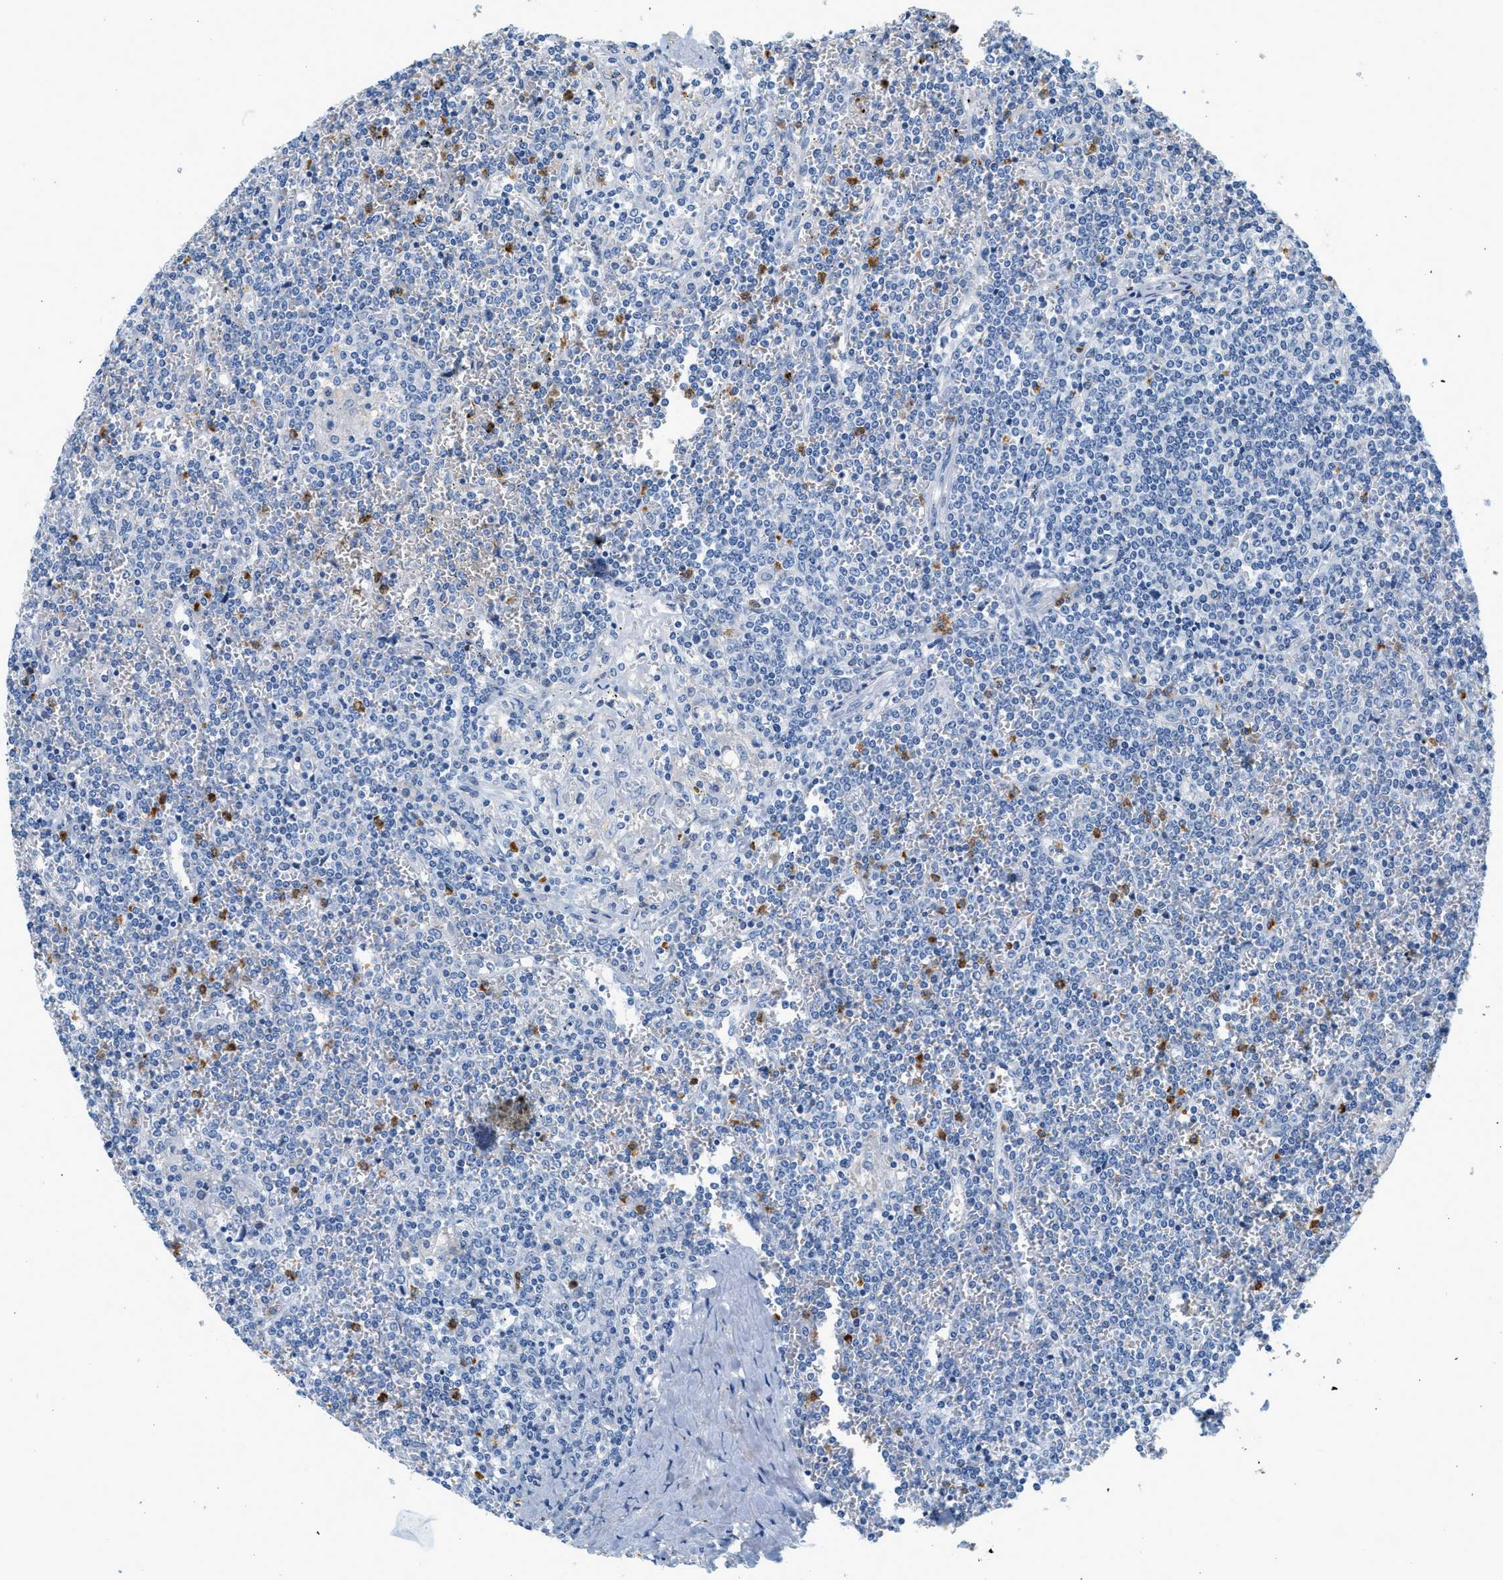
{"staining": {"intensity": "negative", "quantity": "none", "location": "none"}, "tissue": "lymphoma", "cell_type": "Tumor cells", "image_type": "cancer", "snomed": [{"axis": "morphology", "description": "Malignant lymphoma, non-Hodgkin's type, Low grade"}, {"axis": "topography", "description": "Spleen"}], "caption": "This is an immunohistochemistry (IHC) photomicrograph of malignant lymphoma, non-Hodgkin's type (low-grade). There is no staining in tumor cells.", "gene": "LCN2", "patient": {"sex": "female", "age": 19}}